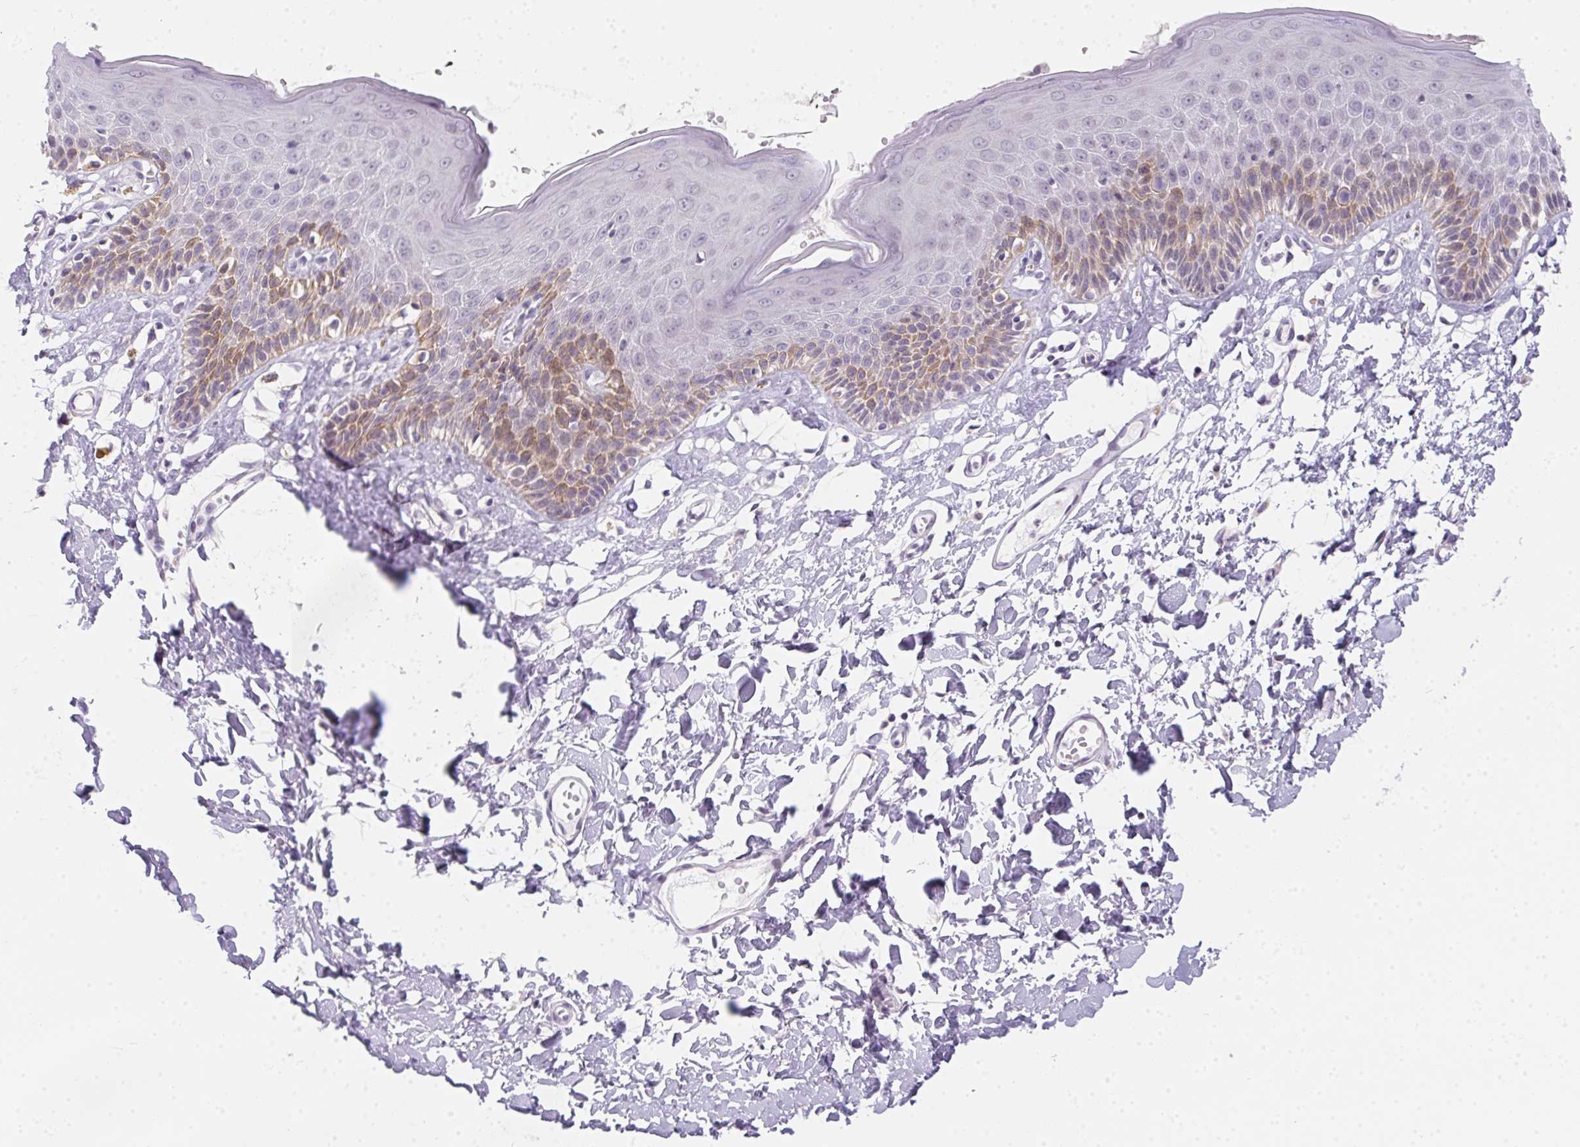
{"staining": {"intensity": "moderate", "quantity": "<25%", "location": "cytoplasmic/membranous"}, "tissue": "skin", "cell_type": "Epidermal cells", "image_type": "normal", "snomed": [{"axis": "morphology", "description": "Normal tissue, NOS"}, {"axis": "topography", "description": "Vulva"}], "caption": "This is an image of immunohistochemistry staining of unremarkable skin, which shows moderate positivity in the cytoplasmic/membranous of epidermal cells.", "gene": "MORC1", "patient": {"sex": "female", "age": 68}}